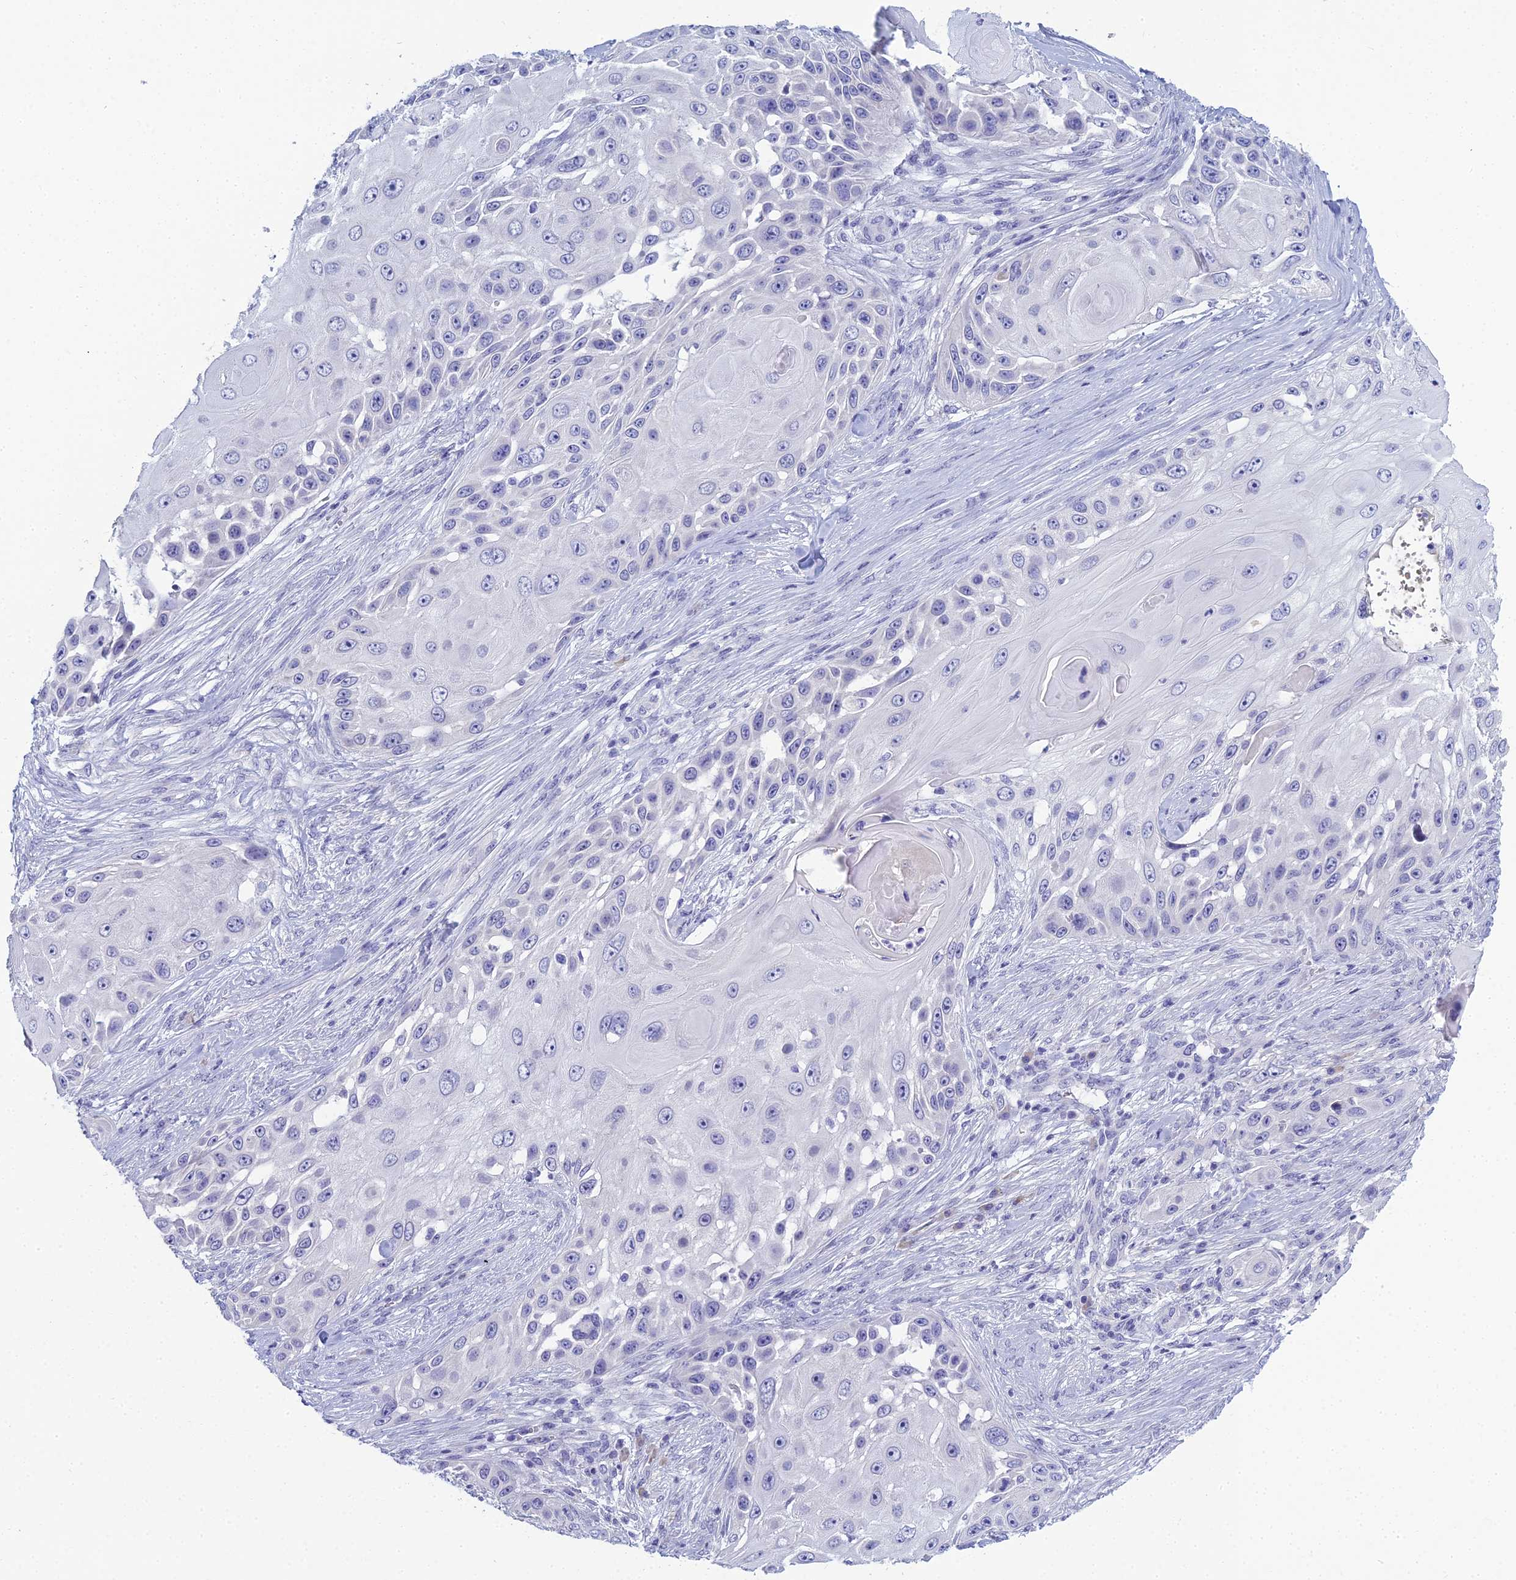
{"staining": {"intensity": "negative", "quantity": "none", "location": "none"}, "tissue": "skin cancer", "cell_type": "Tumor cells", "image_type": "cancer", "snomed": [{"axis": "morphology", "description": "Squamous cell carcinoma, NOS"}, {"axis": "topography", "description": "Skin"}], "caption": "IHC photomicrograph of neoplastic tissue: human squamous cell carcinoma (skin) stained with DAB shows no significant protein expression in tumor cells.", "gene": "MUC13", "patient": {"sex": "female", "age": 44}}